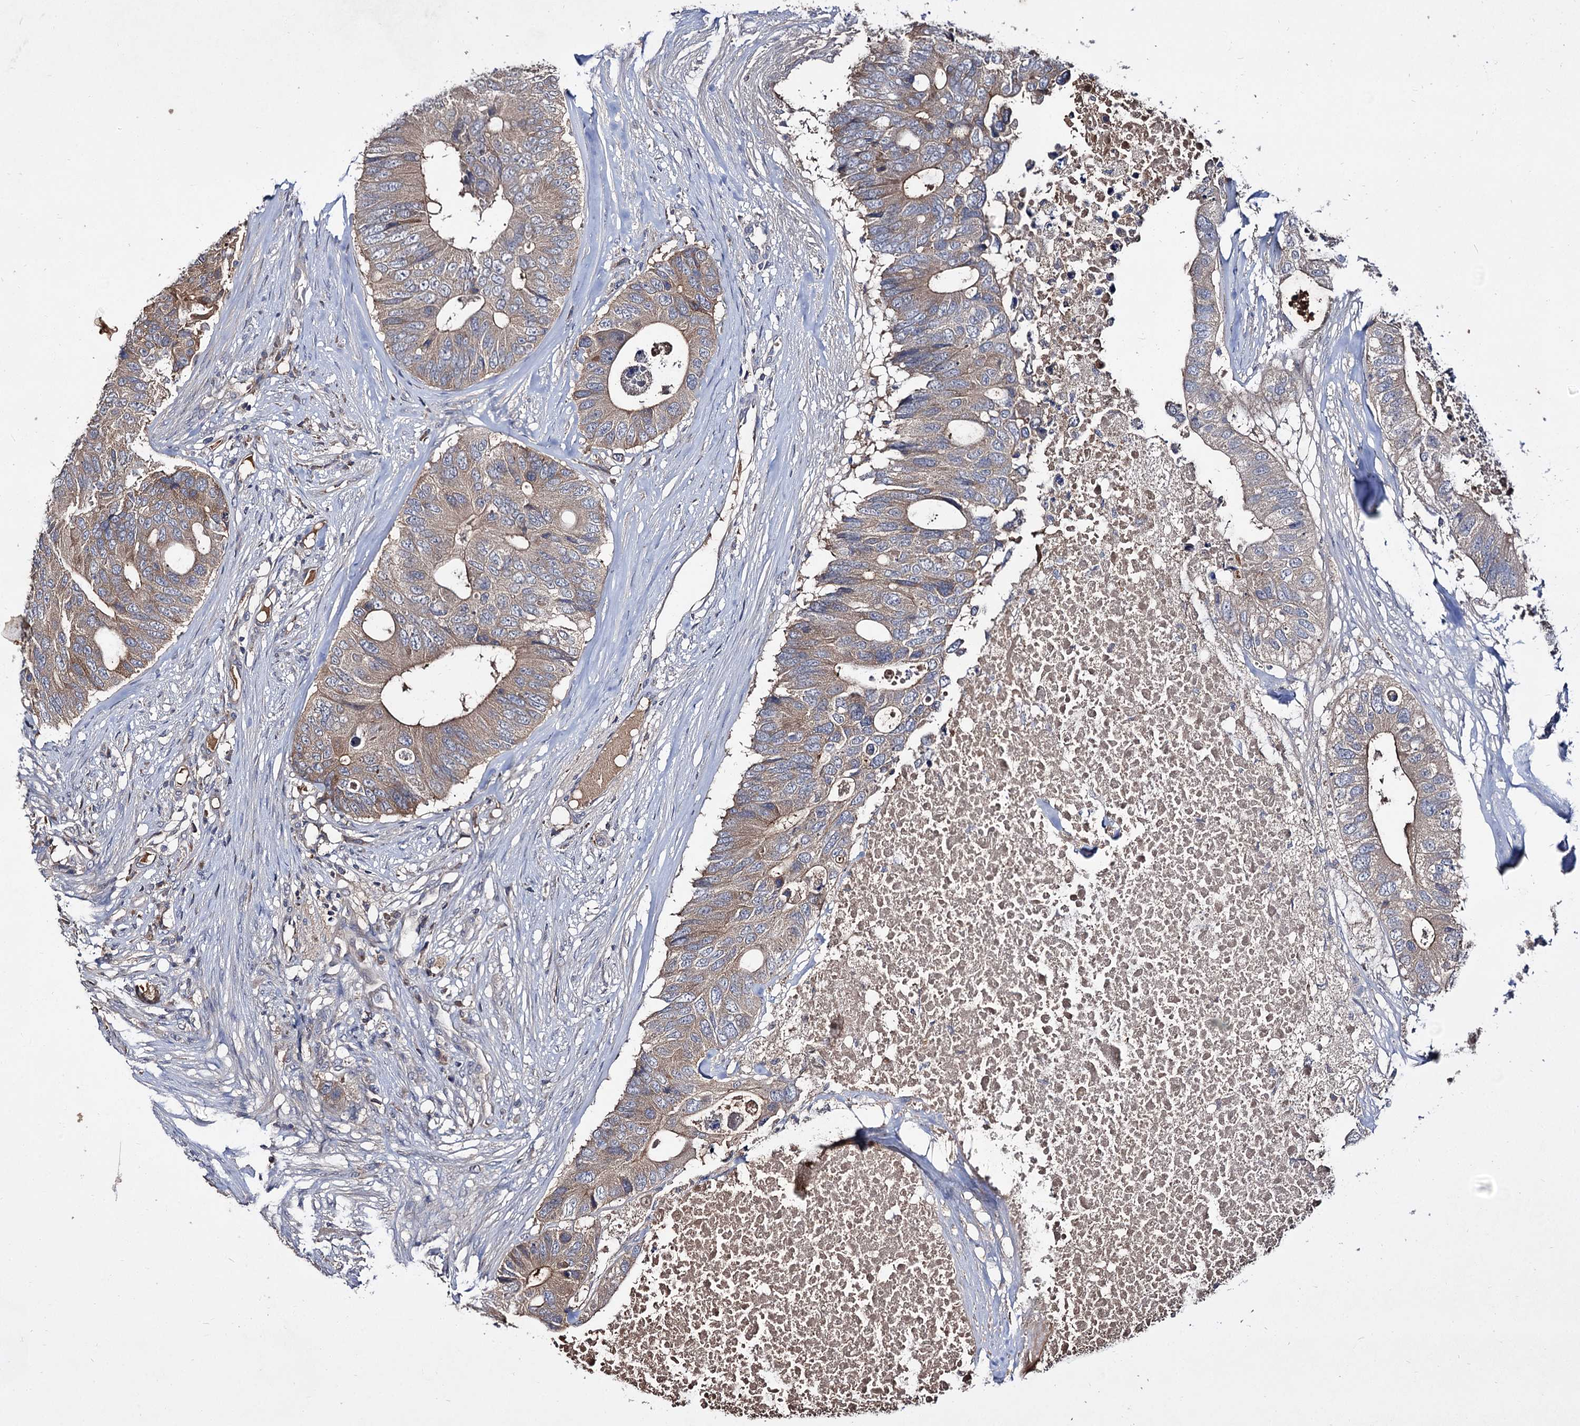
{"staining": {"intensity": "moderate", "quantity": ">75%", "location": "cytoplasmic/membranous"}, "tissue": "colorectal cancer", "cell_type": "Tumor cells", "image_type": "cancer", "snomed": [{"axis": "morphology", "description": "Adenocarcinoma, NOS"}, {"axis": "topography", "description": "Colon"}], "caption": "Adenocarcinoma (colorectal) stained for a protein (brown) displays moderate cytoplasmic/membranous positive expression in approximately >75% of tumor cells.", "gene": "ARFIP2", "patient": {"sex": "male", "age": 71}}